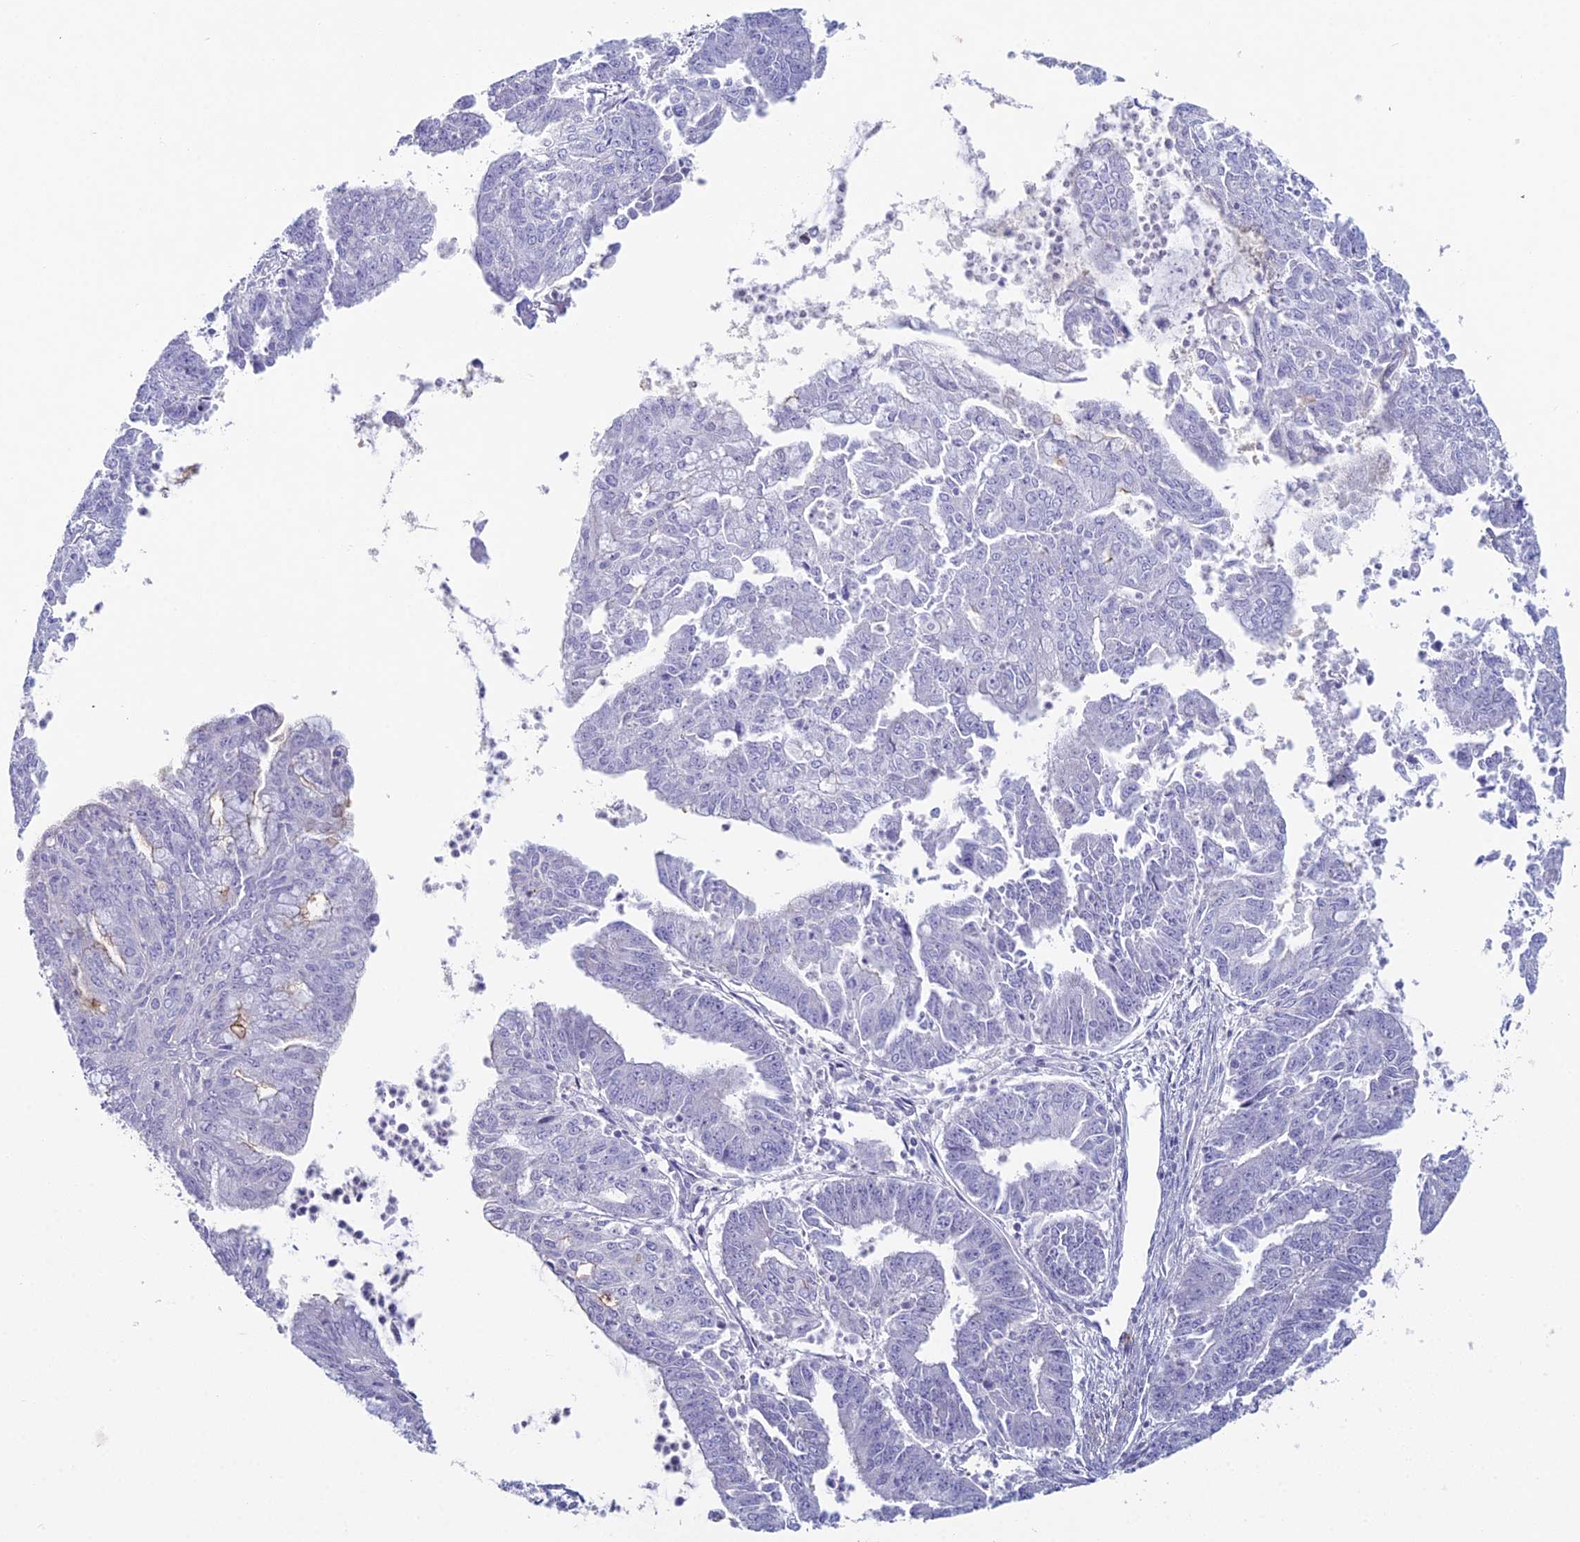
{"staining": {"intensity": "negative", "quantity": "none", "location": "none"}, "tissue": "endometrial cancer", "cell_type": "Tumor cells", "image_type": "cancer", "snomed": [{"axis": "morphology", "description": "Adenocarcinoma, NOS"}, {"axis": "topography", "description": "Endometrium"}], "caption": "Endometrial cancer (adenocarcinoma) stained for a protein using immunohistochemistry (IHC) shows no expression tumor cells.", "gene": "NCAM1", "patient": {"sex": "female", "age": 73}}